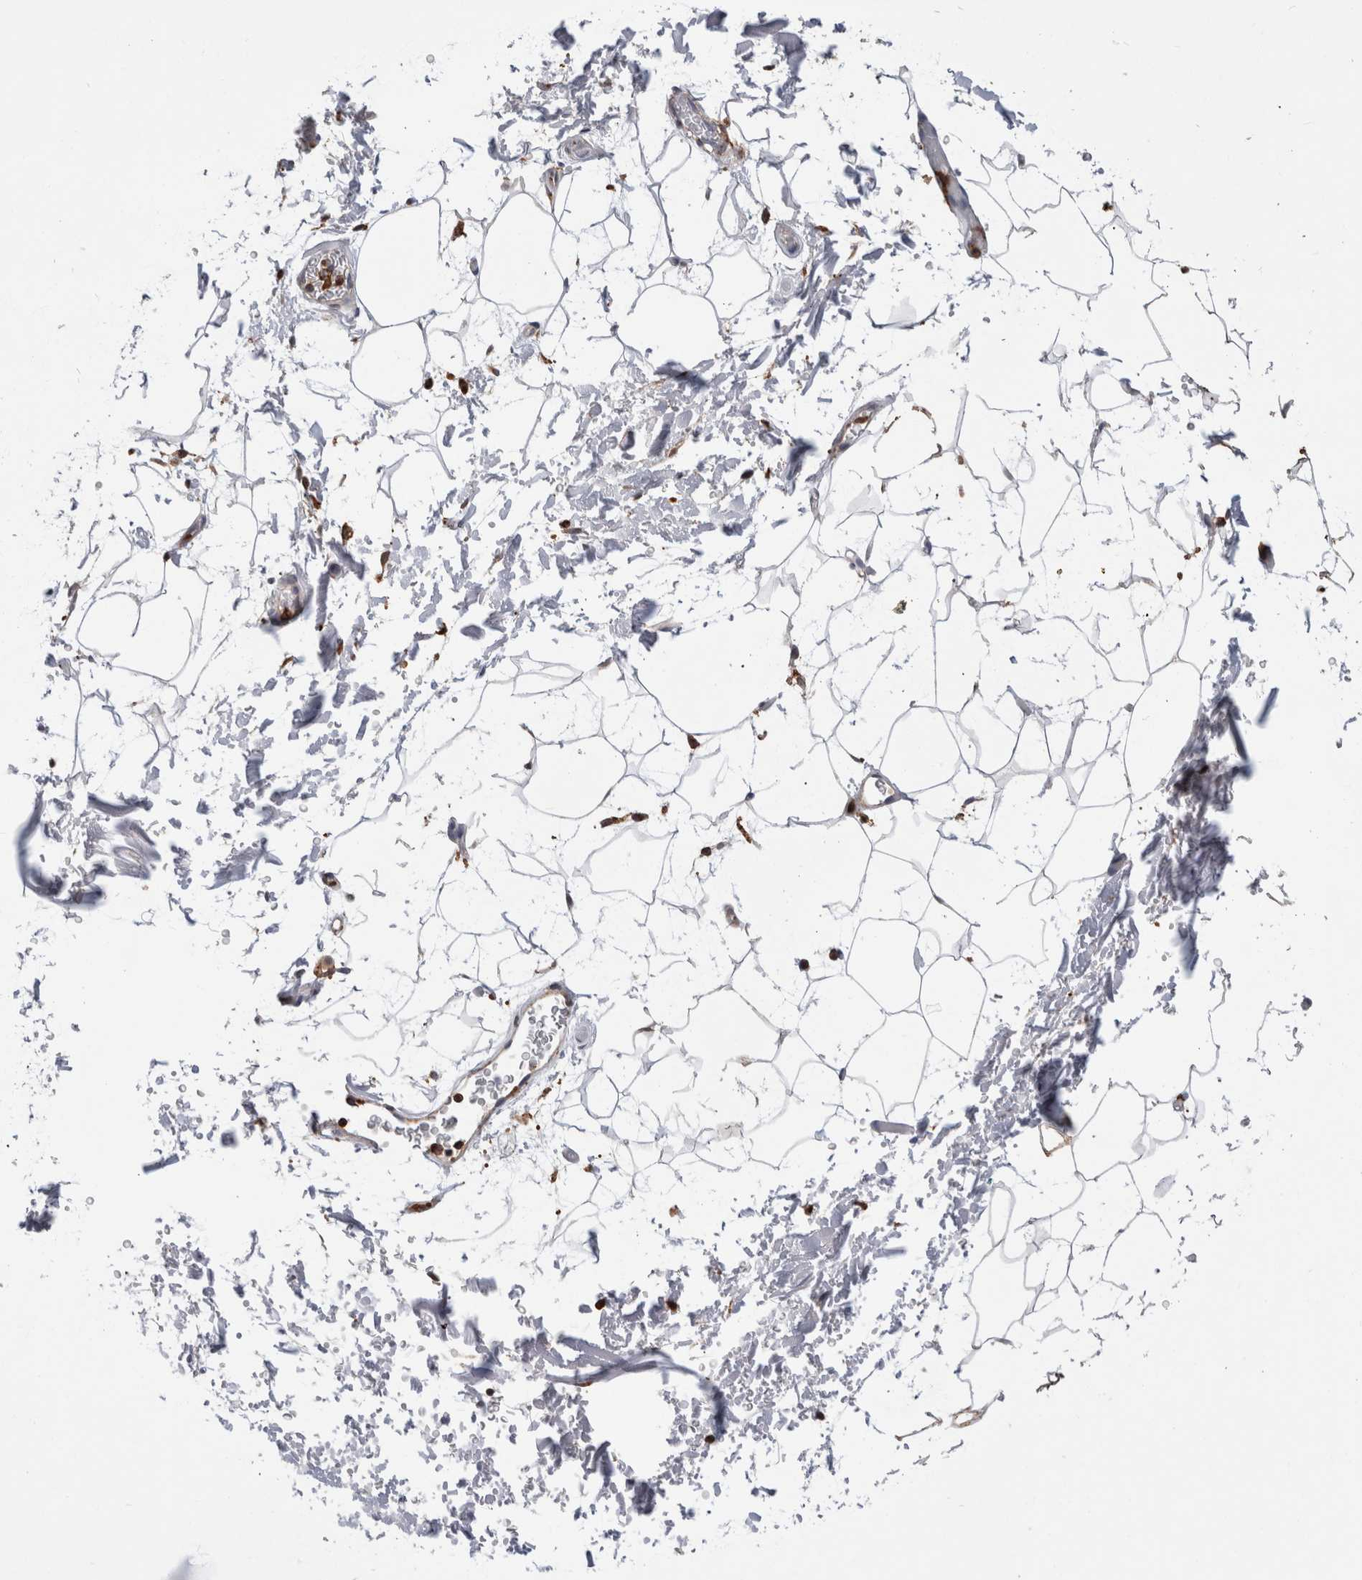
{"staining": {"intensity": "negative", "quantity": "none", "location": "none"}, "tissue": "adipose tissue", "cell_type": "Adipocytes", "image_type": "normal", "snomed": [{"axis": "morphology", "description": "Normal tissue, NOS"}, {"axis": "topography", "description": "Soft tissue"}], "caption": "Human adipose tissue stained for a protein using immunohistochemistry shows no expression in adipocytes.", "gene": "CCDC88B", "patient": {"sex": "male", "age": 72}}